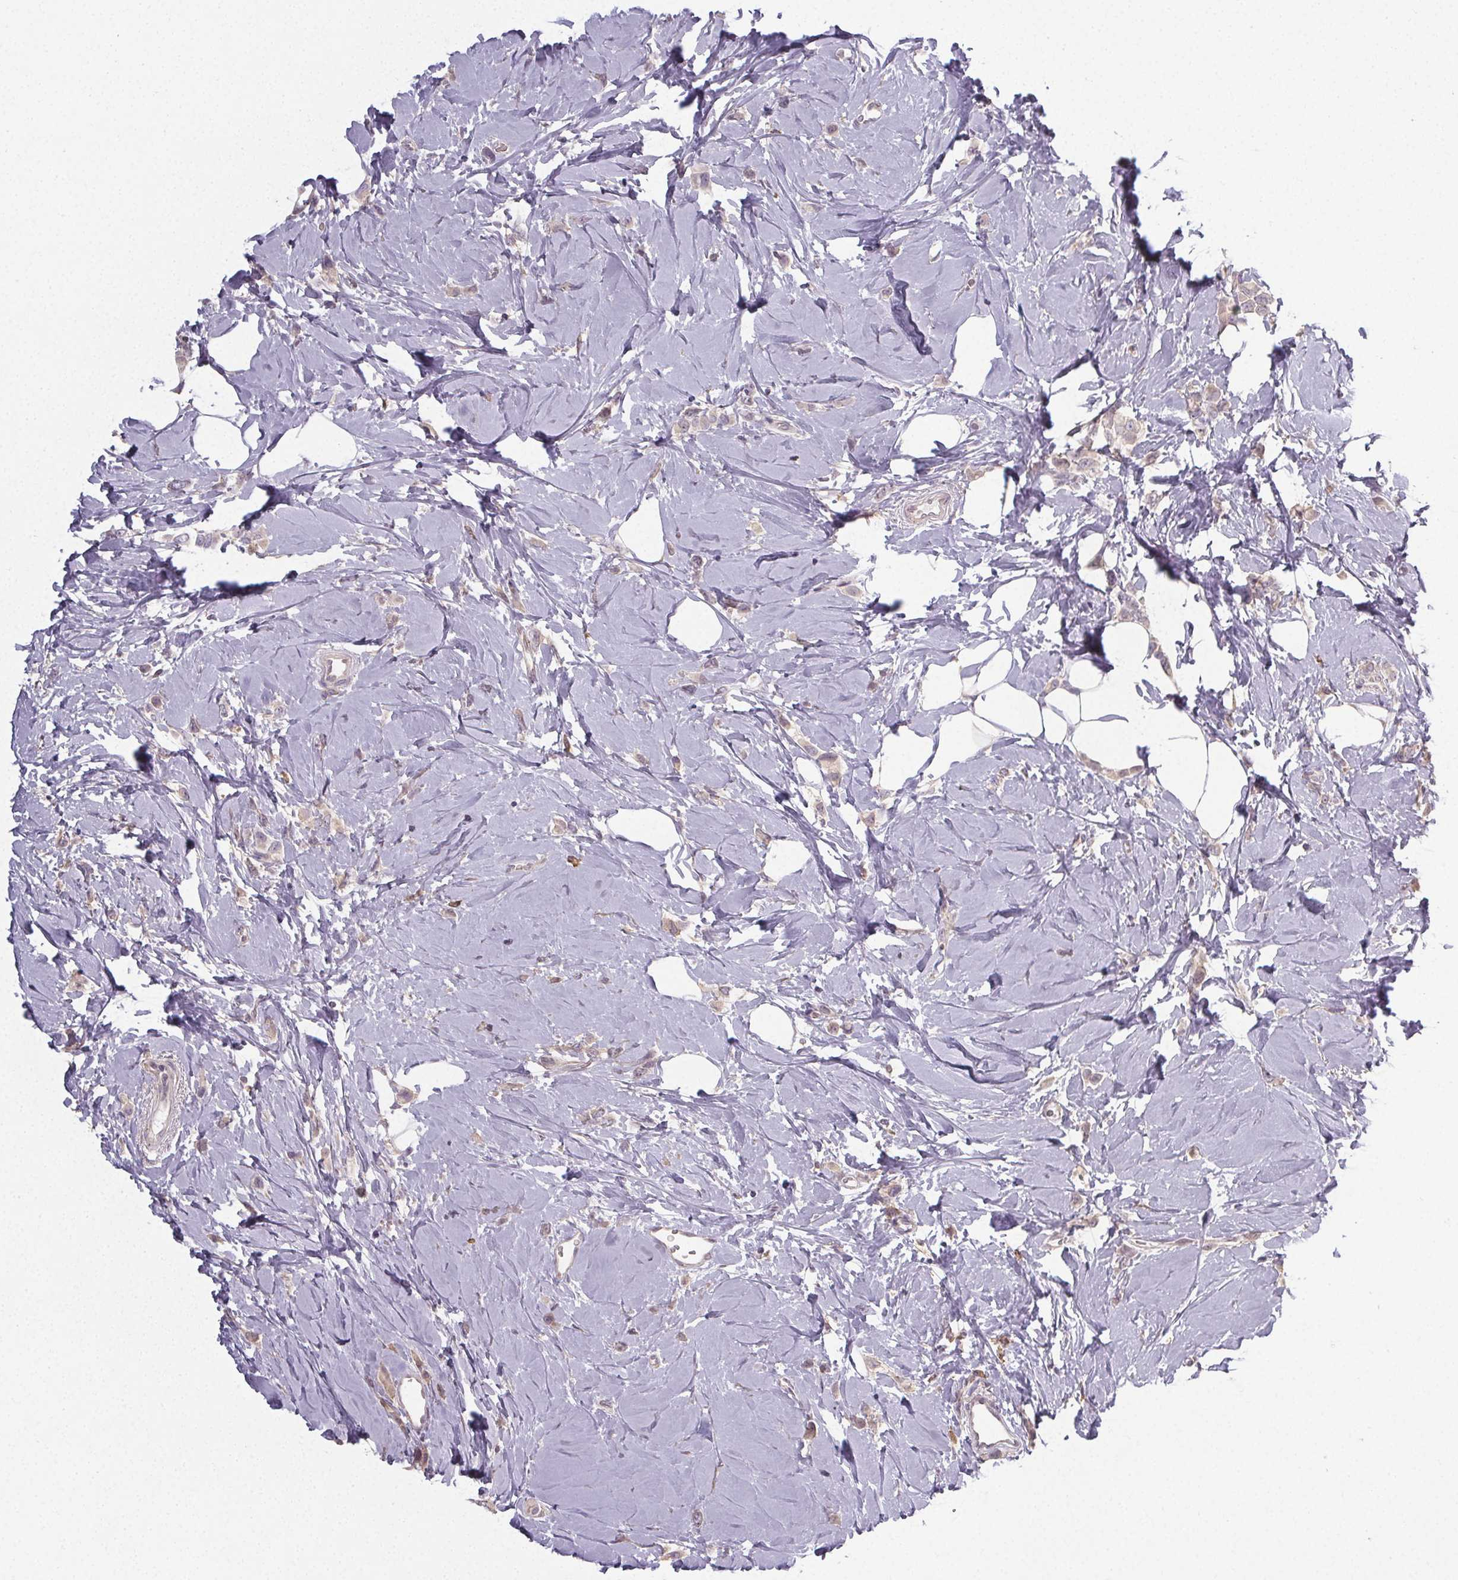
{"staining": {"intensity": "weak", "quantity": "<25%", "location": "cytoplasmic/membranous"}, "tissue": "breast cancer", "cell_type": "Tumor cells", "image_type": "cancer", "snomed": [{"axis": "morphology", "description": "Lobular carcinoma"}, {"axis": "topography", "description": "Breast"}], "caption": "Tumor cells show no significant protein expression in breast cancer. (DAB (3,3'-diaminobenzidine) immunohistochemistry visualized using brightfield microscopy, high magnification).", "gene": "SLC26A2", "patient": {"sex": "female", "age": 66}}